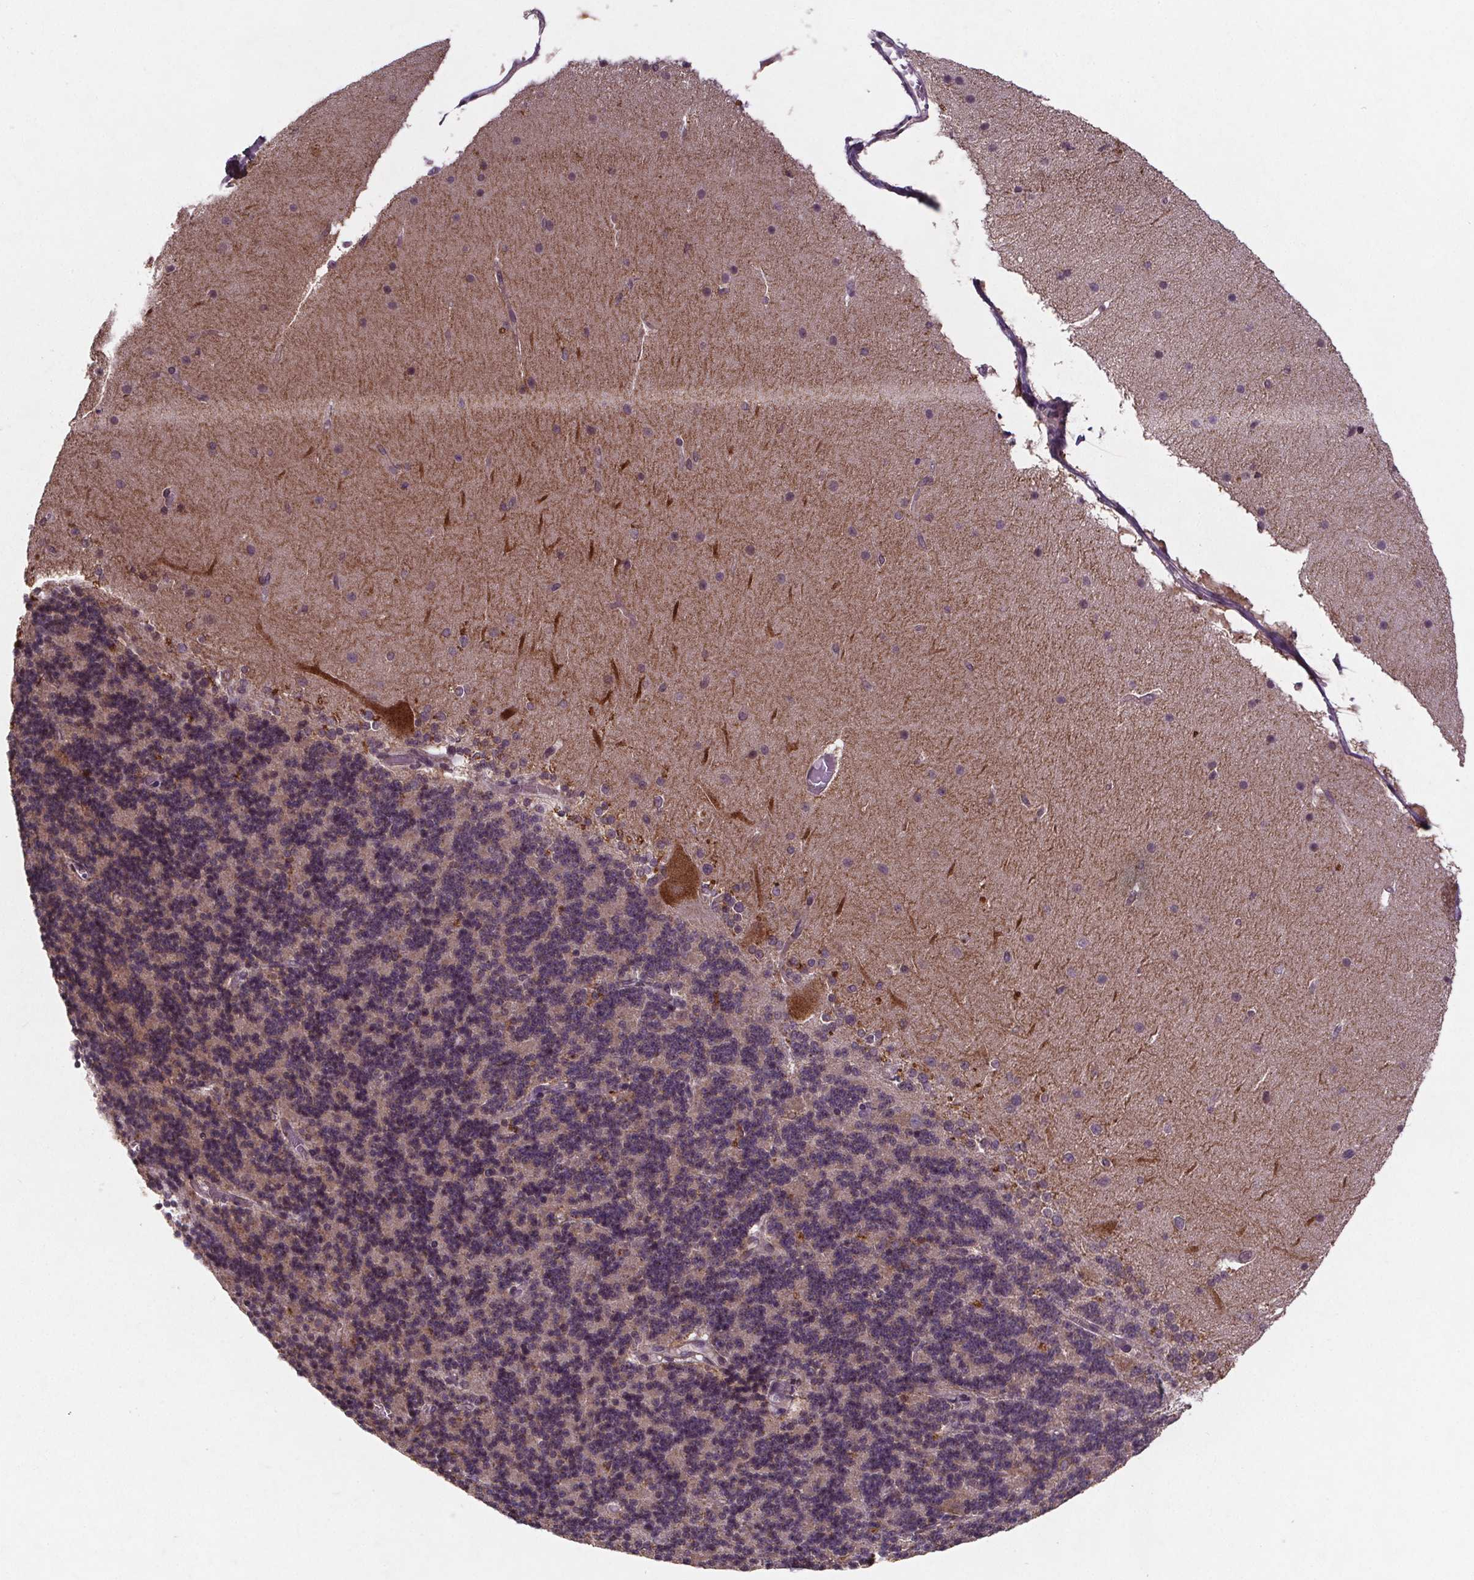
{"staining": {"intensity": "weak", "quantity": "25%-75%", "location": "cytoplasmic/membranous"}, "tissue": "cerebellum", "cell_type": "Cells in granular layer", "image_type": "normal", "snomed": [{"axis": "morphology", "description": "Normal tissue, NOS"}, {"axis": "topography", "description": "Cerebellum"}], "caption": "A high-resolution histopathology image shows immunohistochemistry (IHC) staining of benign cerebellum, which exhibits weak cytoplasmic/membranous positivity in about 25%-75% of cells in granular layer.", "gene": "STRN3", "patient": {"sex": "female", "age": 19}}